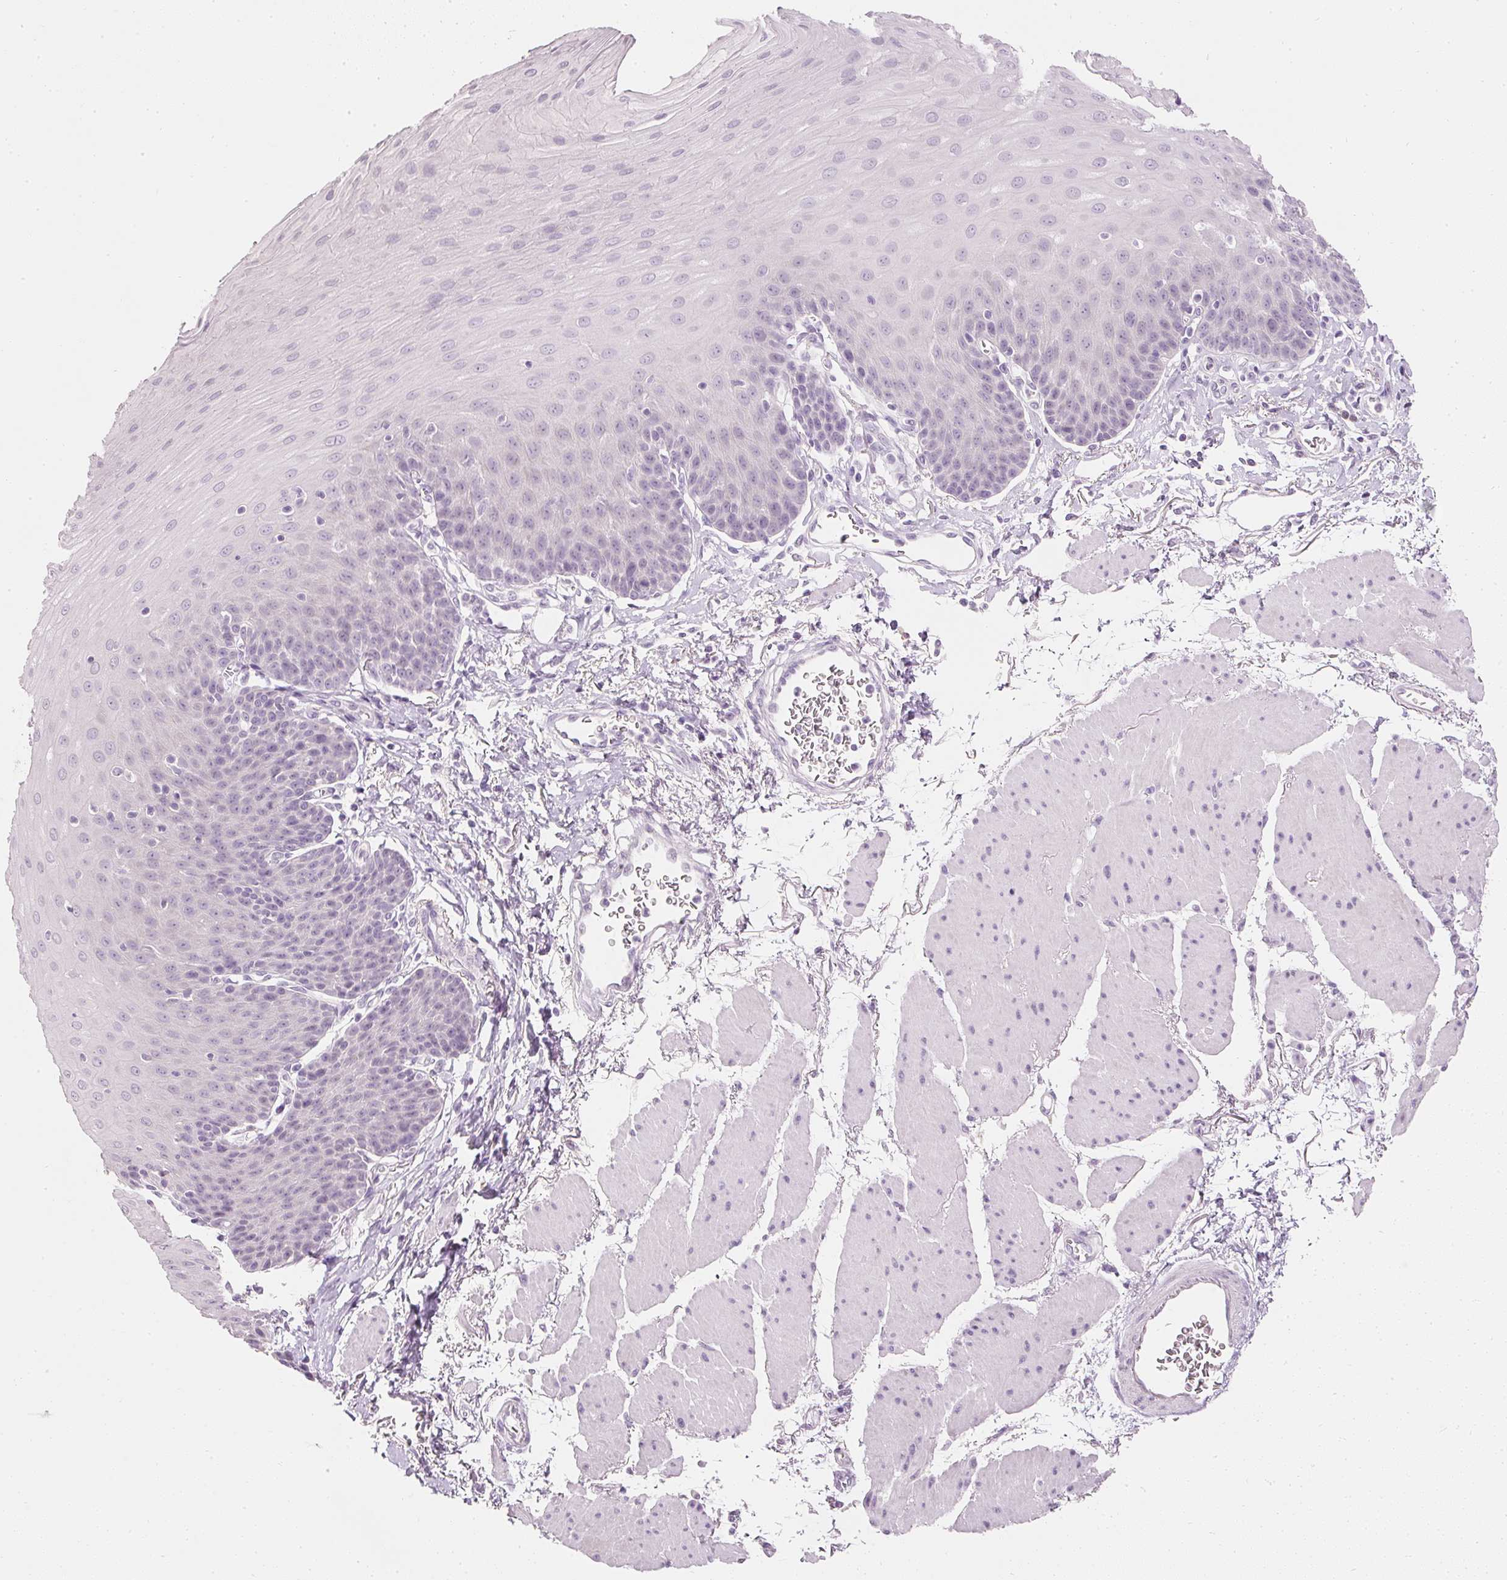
{"staining": {"intensity": "negative", "quantity": "none", "location": "none"}, "tissue": "esophagus", "cell_type": "Squamous epithelial cells", "image_type": "normal", "snomed": [{"axis": "morphology", "description": "Normal tissue, NOS"}, {"axis": "topography", "description": "Esophagus"}], "caption": "The photomicrograph displays no staining of squamous epithelial cells in normal esophagus.", "gene": "ELAVL3", "patient": {"sex": "female", "age": 81}}